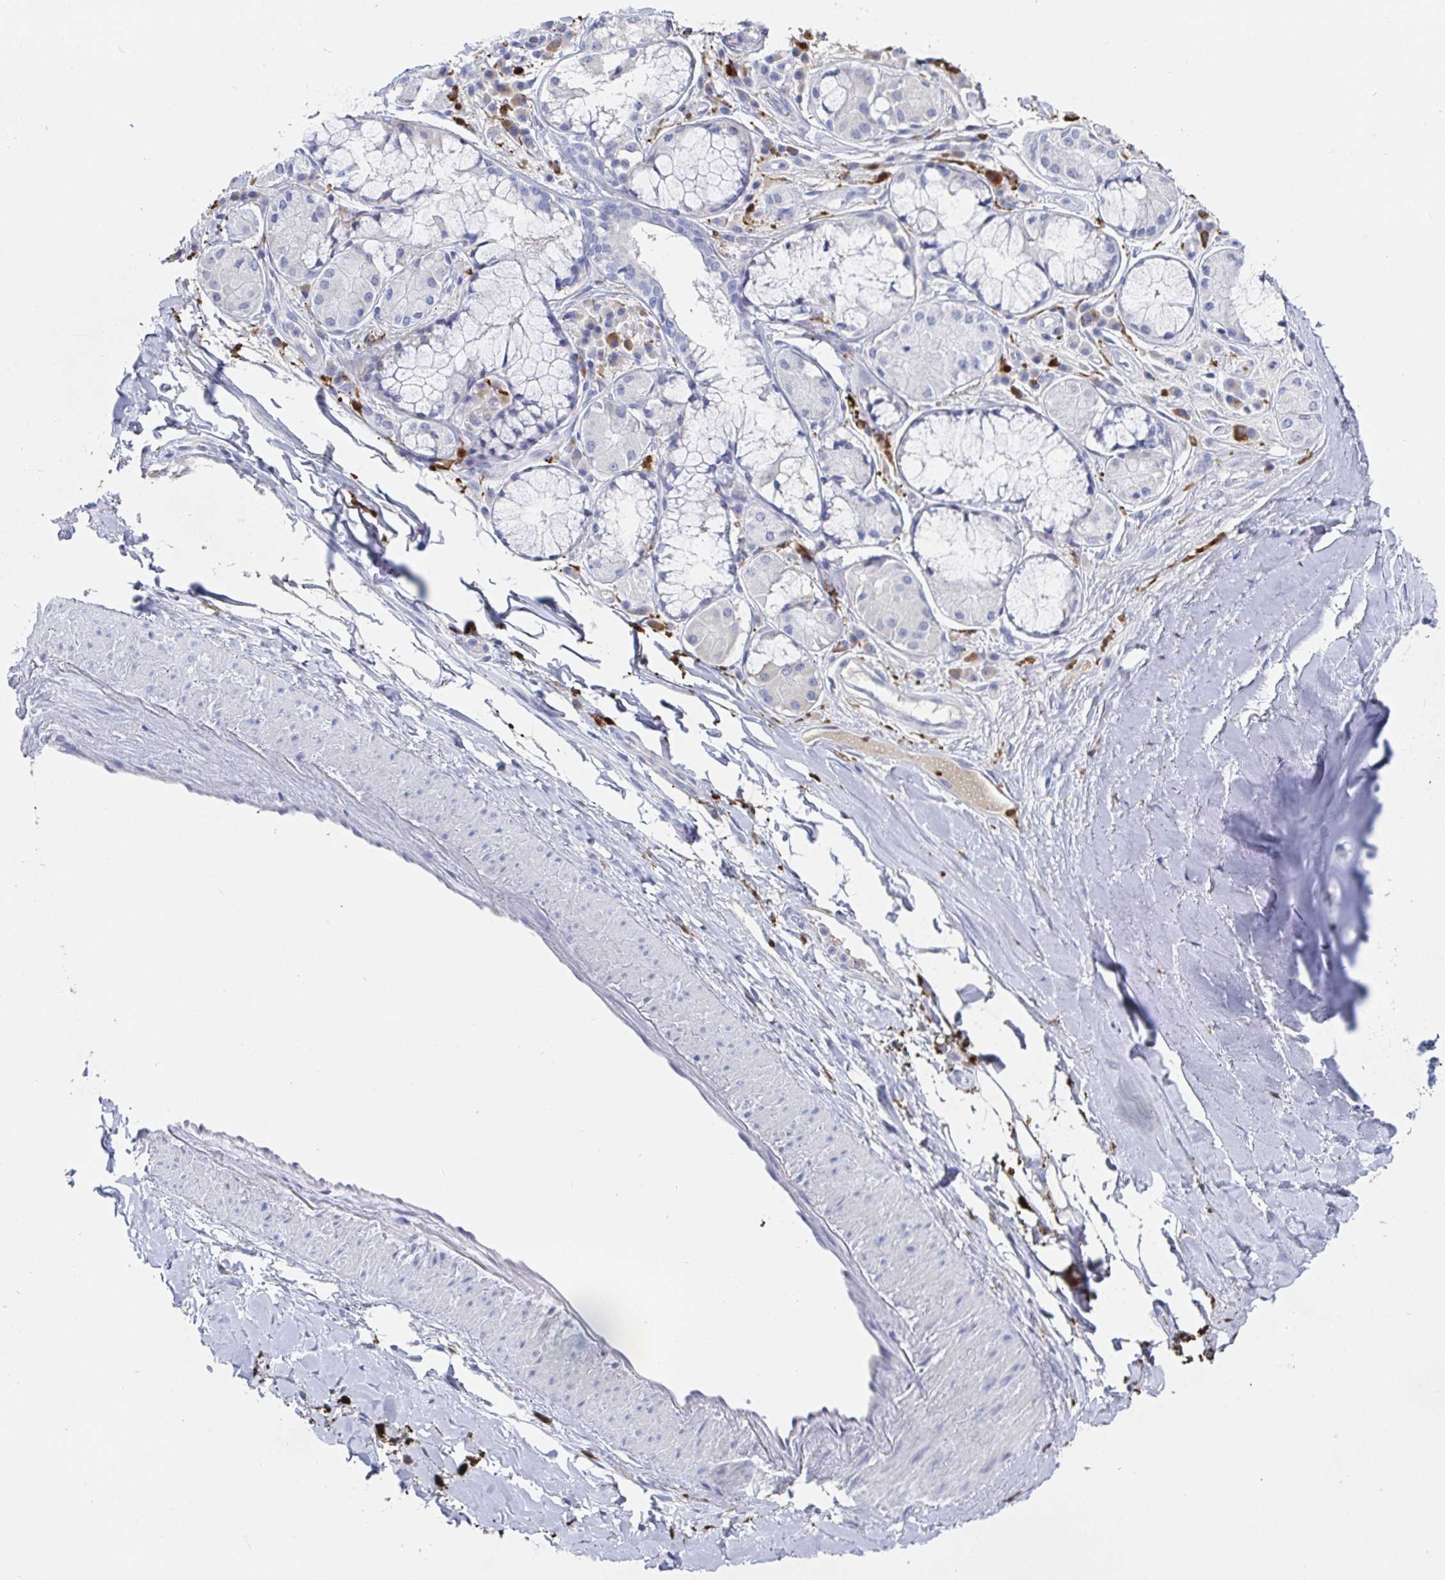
{"staining": {"intensity": "negative", "quantity": "none", "location": "none"}, "tissue": "soft tissue", "cell_type": "Chondrocytes", "image_type": "normal", "snomed": [{"axis": "morphology", "description": "Normal tissue, NOS"}, {"axis": "topography", "description": "Cartilage tissue"}, {"axis": "topography", "description": "Bronchus"}], "caption": "An immunohistochemistry photomicrograph of unremarkable soft tissue is shown. There is no staining in chondrocytes of soft tissue.", "gene": "OR2A1", "patient": {"sex": "male", "age": 64}}